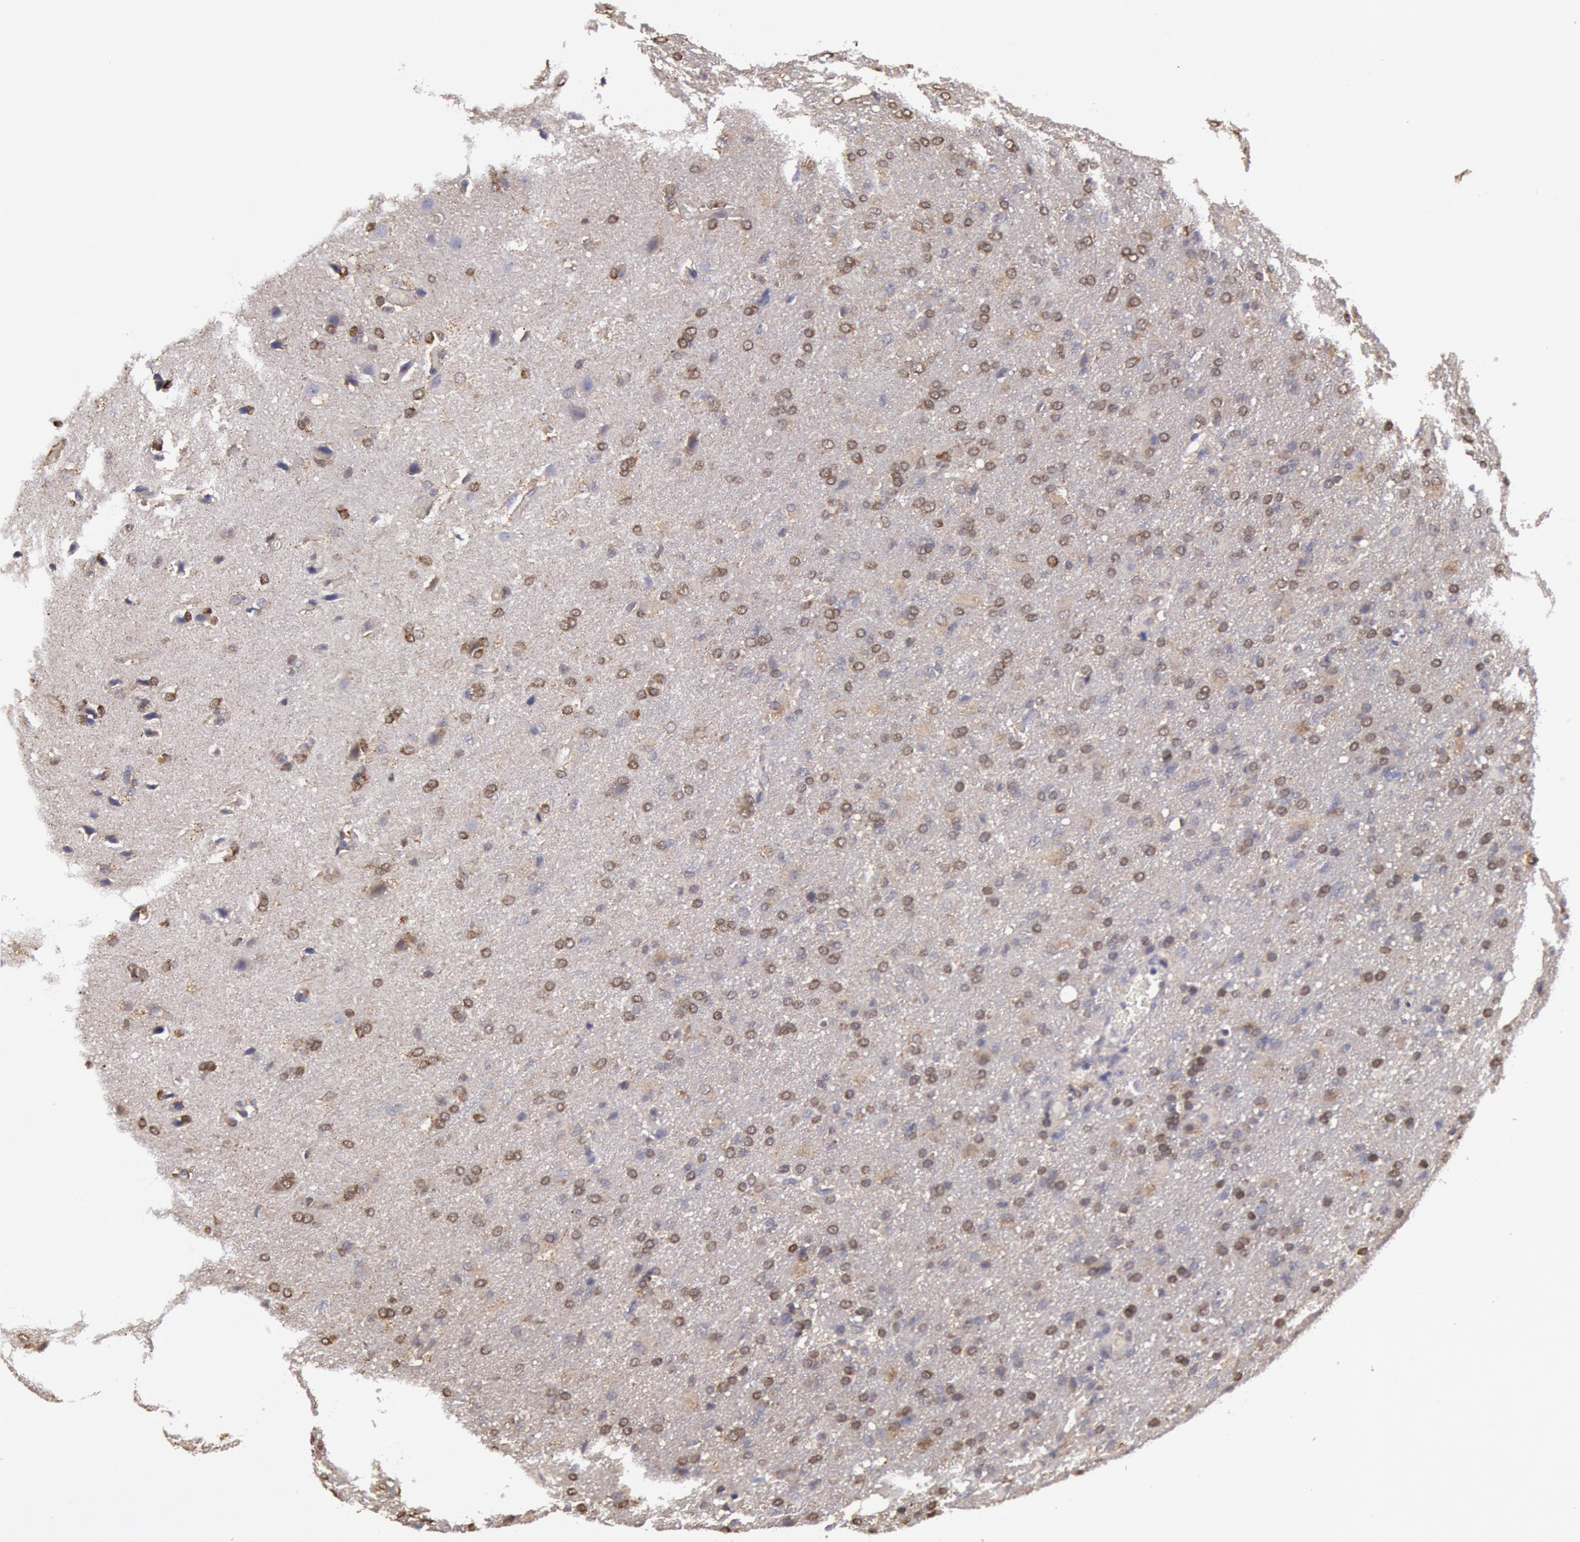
{"staining": {"intensity": "negative", "quantity": "none", "location": "none"}, "tissue": "glioma", "cell_type": "Tumor cells", "image_type": "cancer", "snomed": [{"axis": "morphology", "description": "Glioma, malignant, High grade"}, {"axis": "topography", "description": "Brain"}], "caption": "Human malignant glioma (high-grade) stained for a protein using immunohistochemistry (IHC) exhibits no positivity in tumor cells.", "gene": "MPST", "patient": {"sex": "male", "age": 68}}